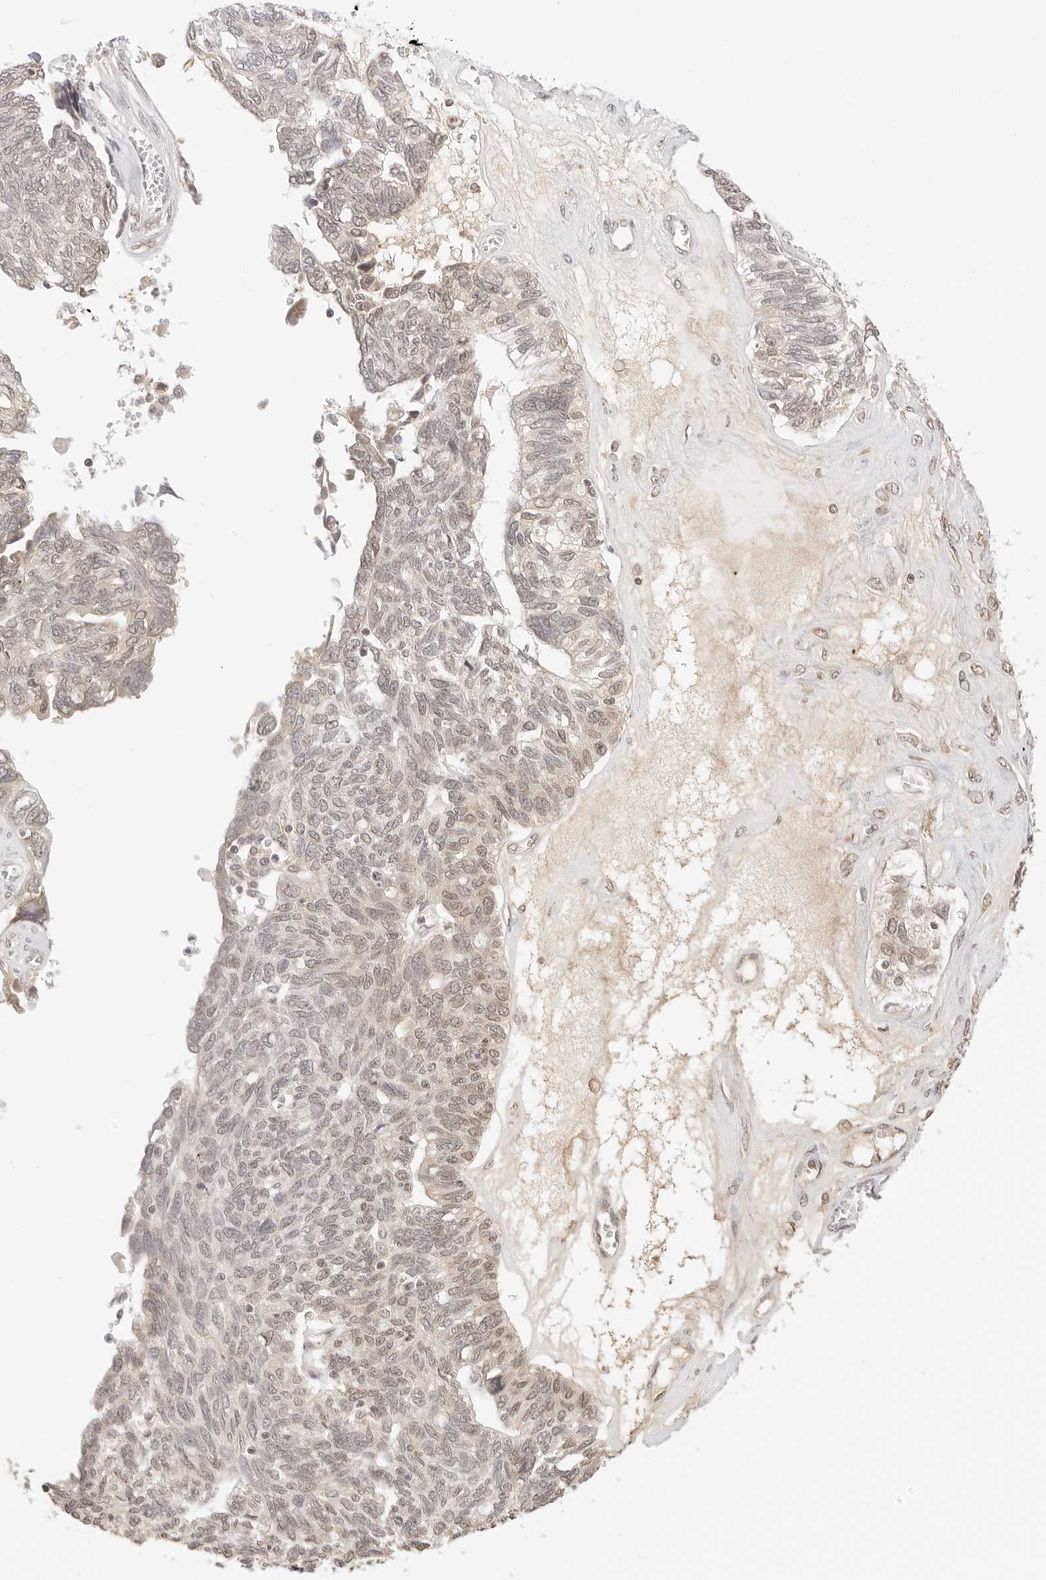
{"staining": {"intensity": "weak", "quantity": ">75%", "location": "nuclear"}, "tissue": "ovarian cancer", "cell_type": "Tumor cells", "image_type": "cancer", "snomed": [{"axis": "morphology", "description": "Cystadenocarcinoma, serous, NOS"}, {"axis": "topography", "description": "Ovary"}], "caption": "Brown immunohistochemical staining in human ovarian serous cystadenocarcinoma demonstrates weak nuclear expression in approximately >75% of tumor cells.", "gene": "SEPTIN4", "patient": {"sex": "female", "age": 79}}